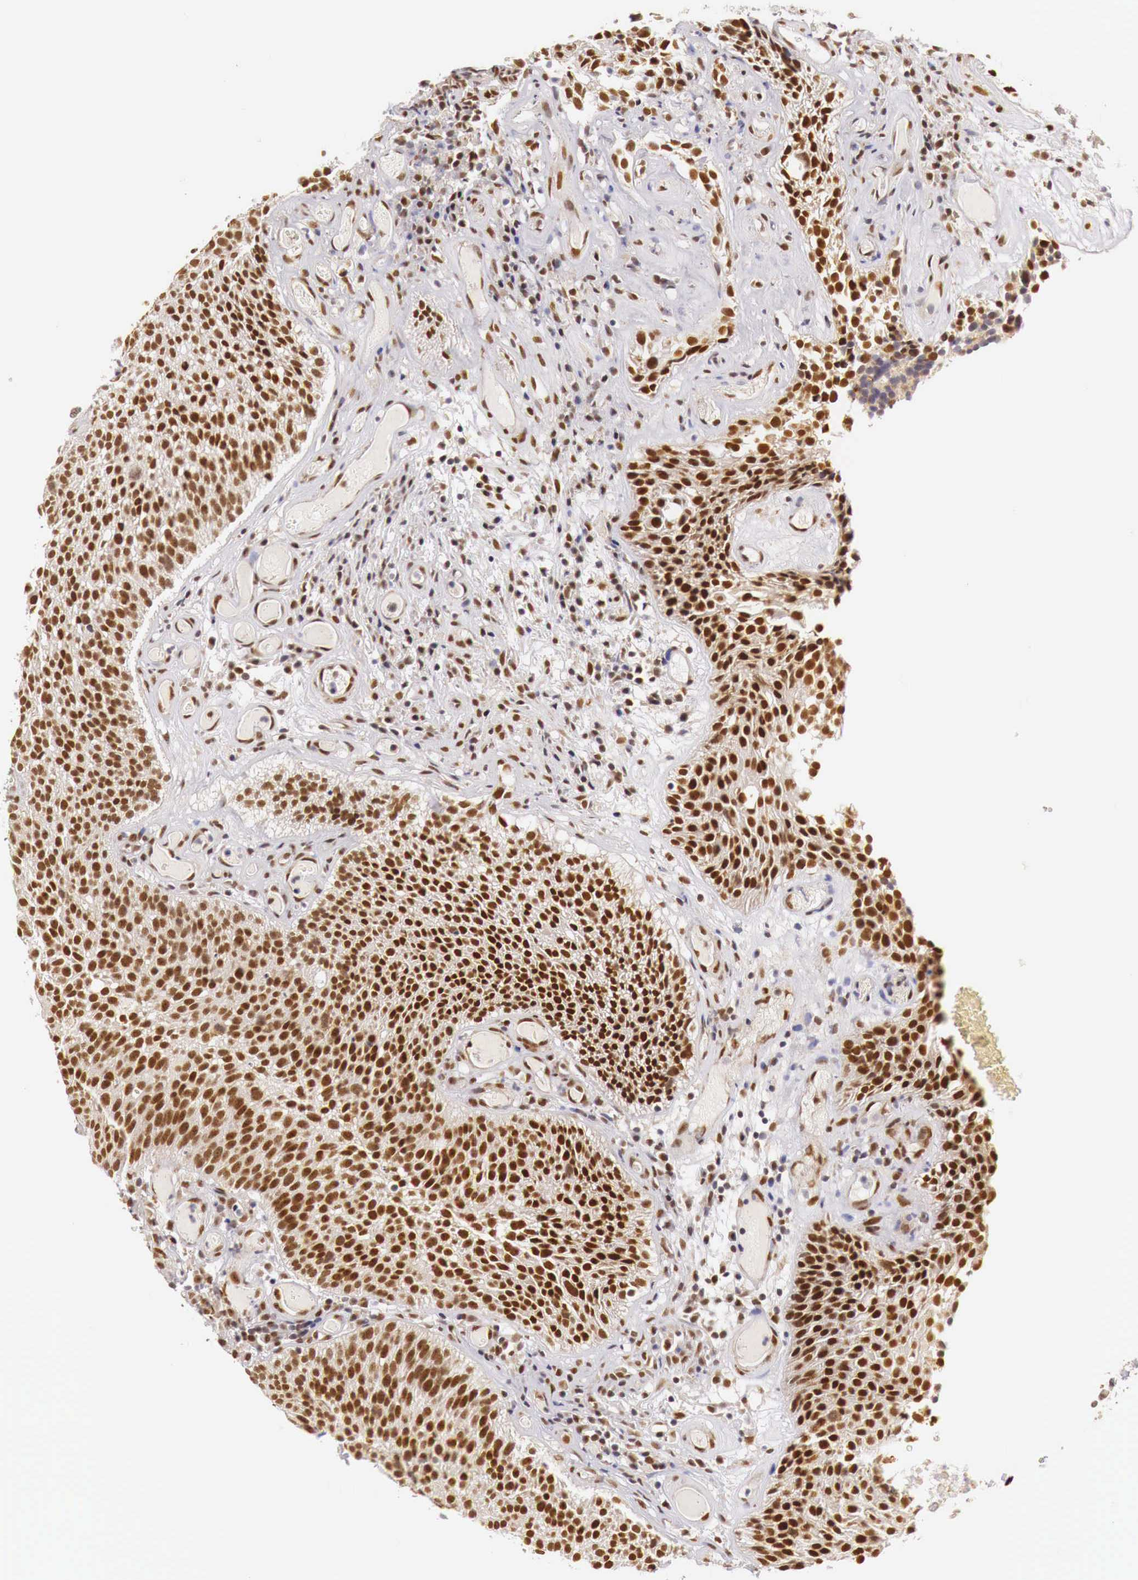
{"staining": {"intensity": "moderate", "quantity": ">75%", "location": "cytoplasmic/membranous,nuclear"}, "tissue": "urothelial cancer", "cell_type": "Tumor cells", "image_type": "cancer", "snomed": [{"axis": "morphology", "description": "Urothelial carcinoma, Low grade"}, {"axis": "topography", "description": "Urinary bladder"}], "caption": "Tumor cells exhibit medium levels of moderate cytoplasmic/membranous and nuclear positivity in approximately >75% of cells in urothelial carcinoma (low-grade). Ihc stains the protein of interest in brown and the nuclei are stained blue.", "gene": "GPKOW", "patient": {"sex": "male", "age": 85}}